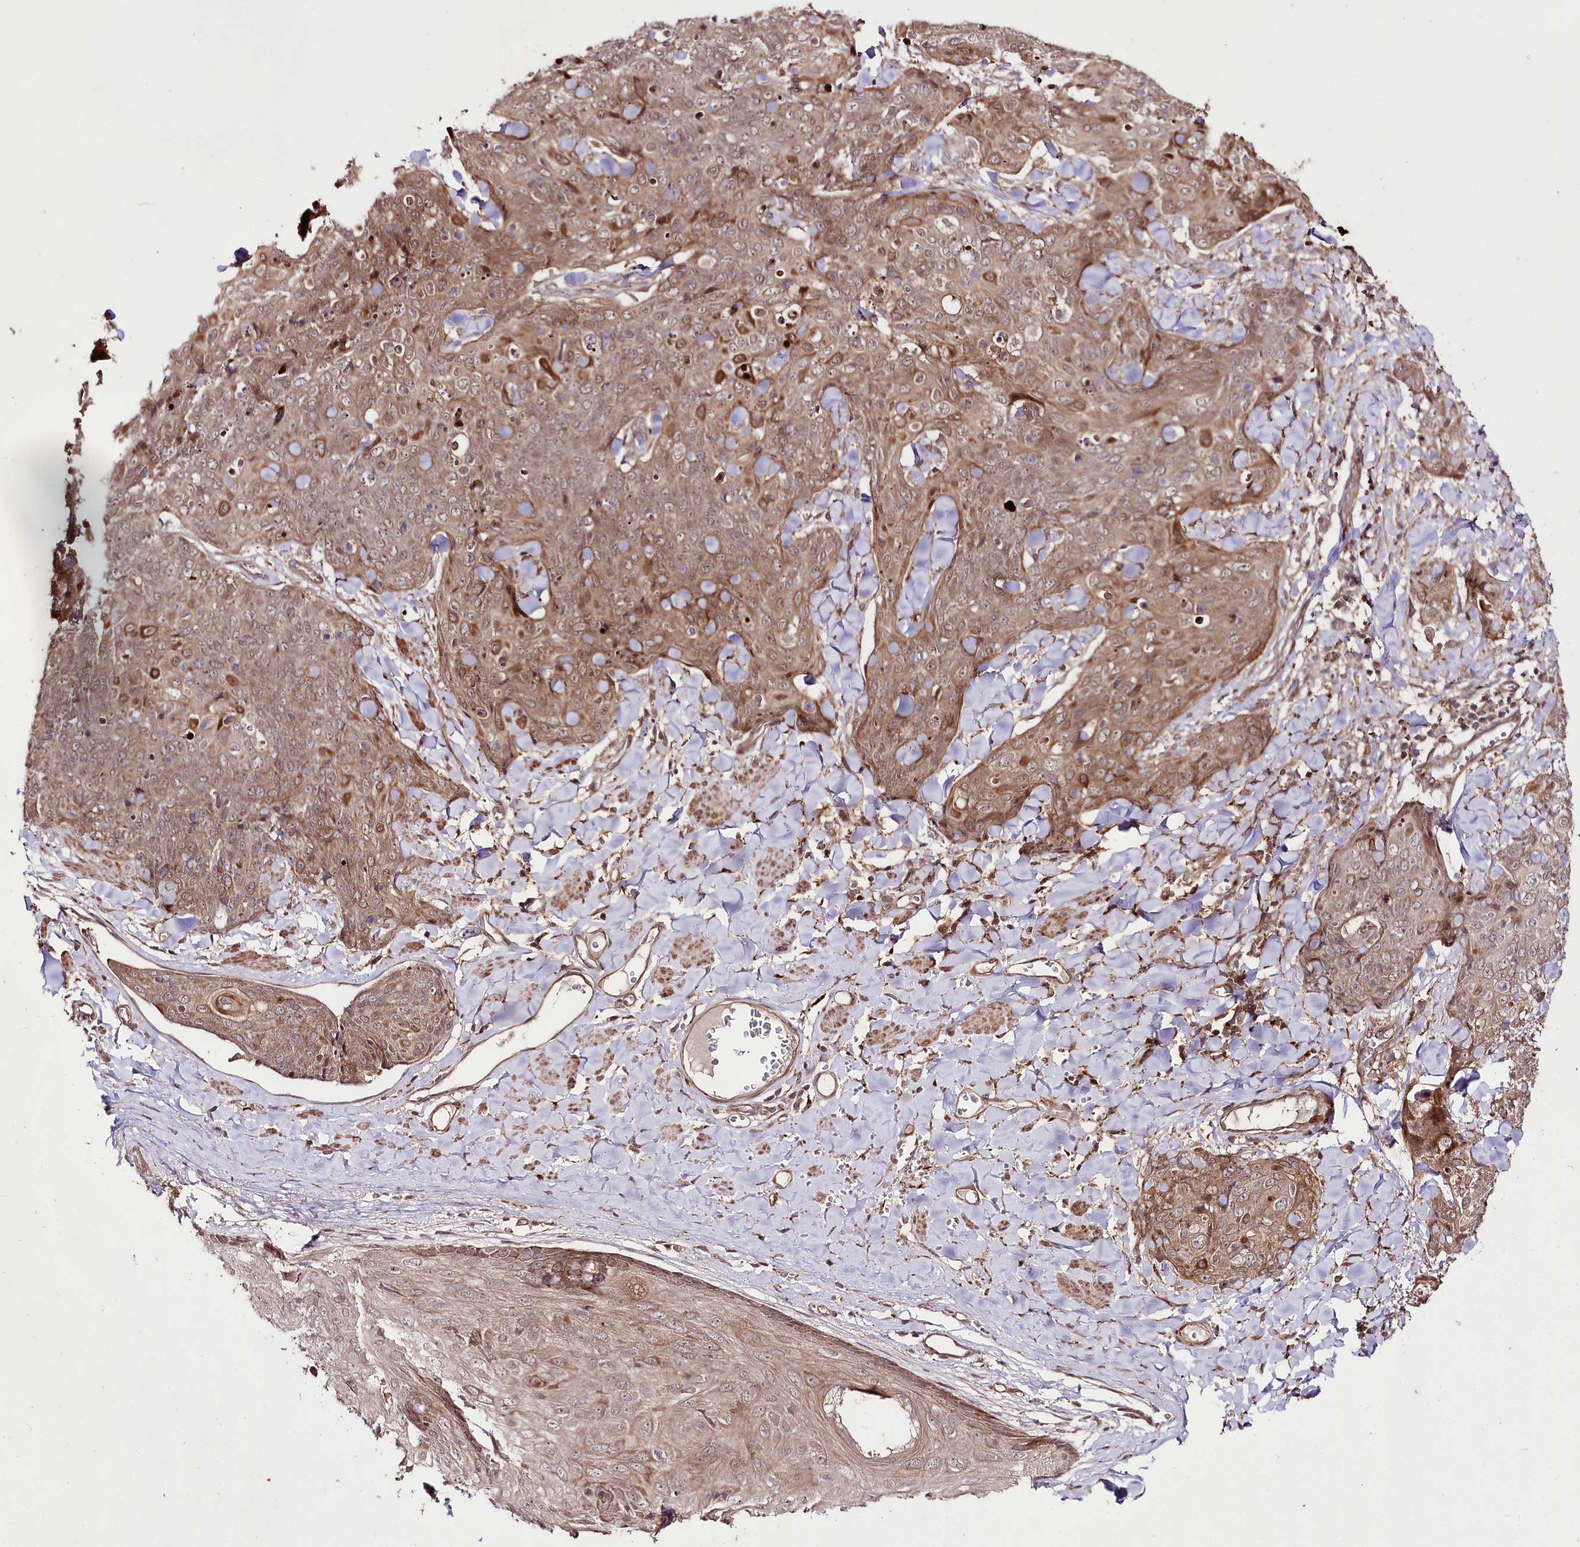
{"staining": {"intensity": "moderate", "quantity": ">75%", "location": "cytoplasmic/membranous"}, "tissue": "skin cancer", "cell_type": "Tumor cells", "image_type": "cancer", "snomed": [{"axis": "morphology", "description": "Squamous cell carcinoma, NOS"}, {"axis": "topography", "description": "Skin"}, {"axis": "topography", "description": "Vulva"}], "caption": "A histopathology image showing moderate cytoplasmic/membranous expression in about >75% of tumor cells in skin cancer, as visualized by brown immunohistochemical staining.", "gene": "PHLDB1", "patient": {"sex": "female", "age": 85}}